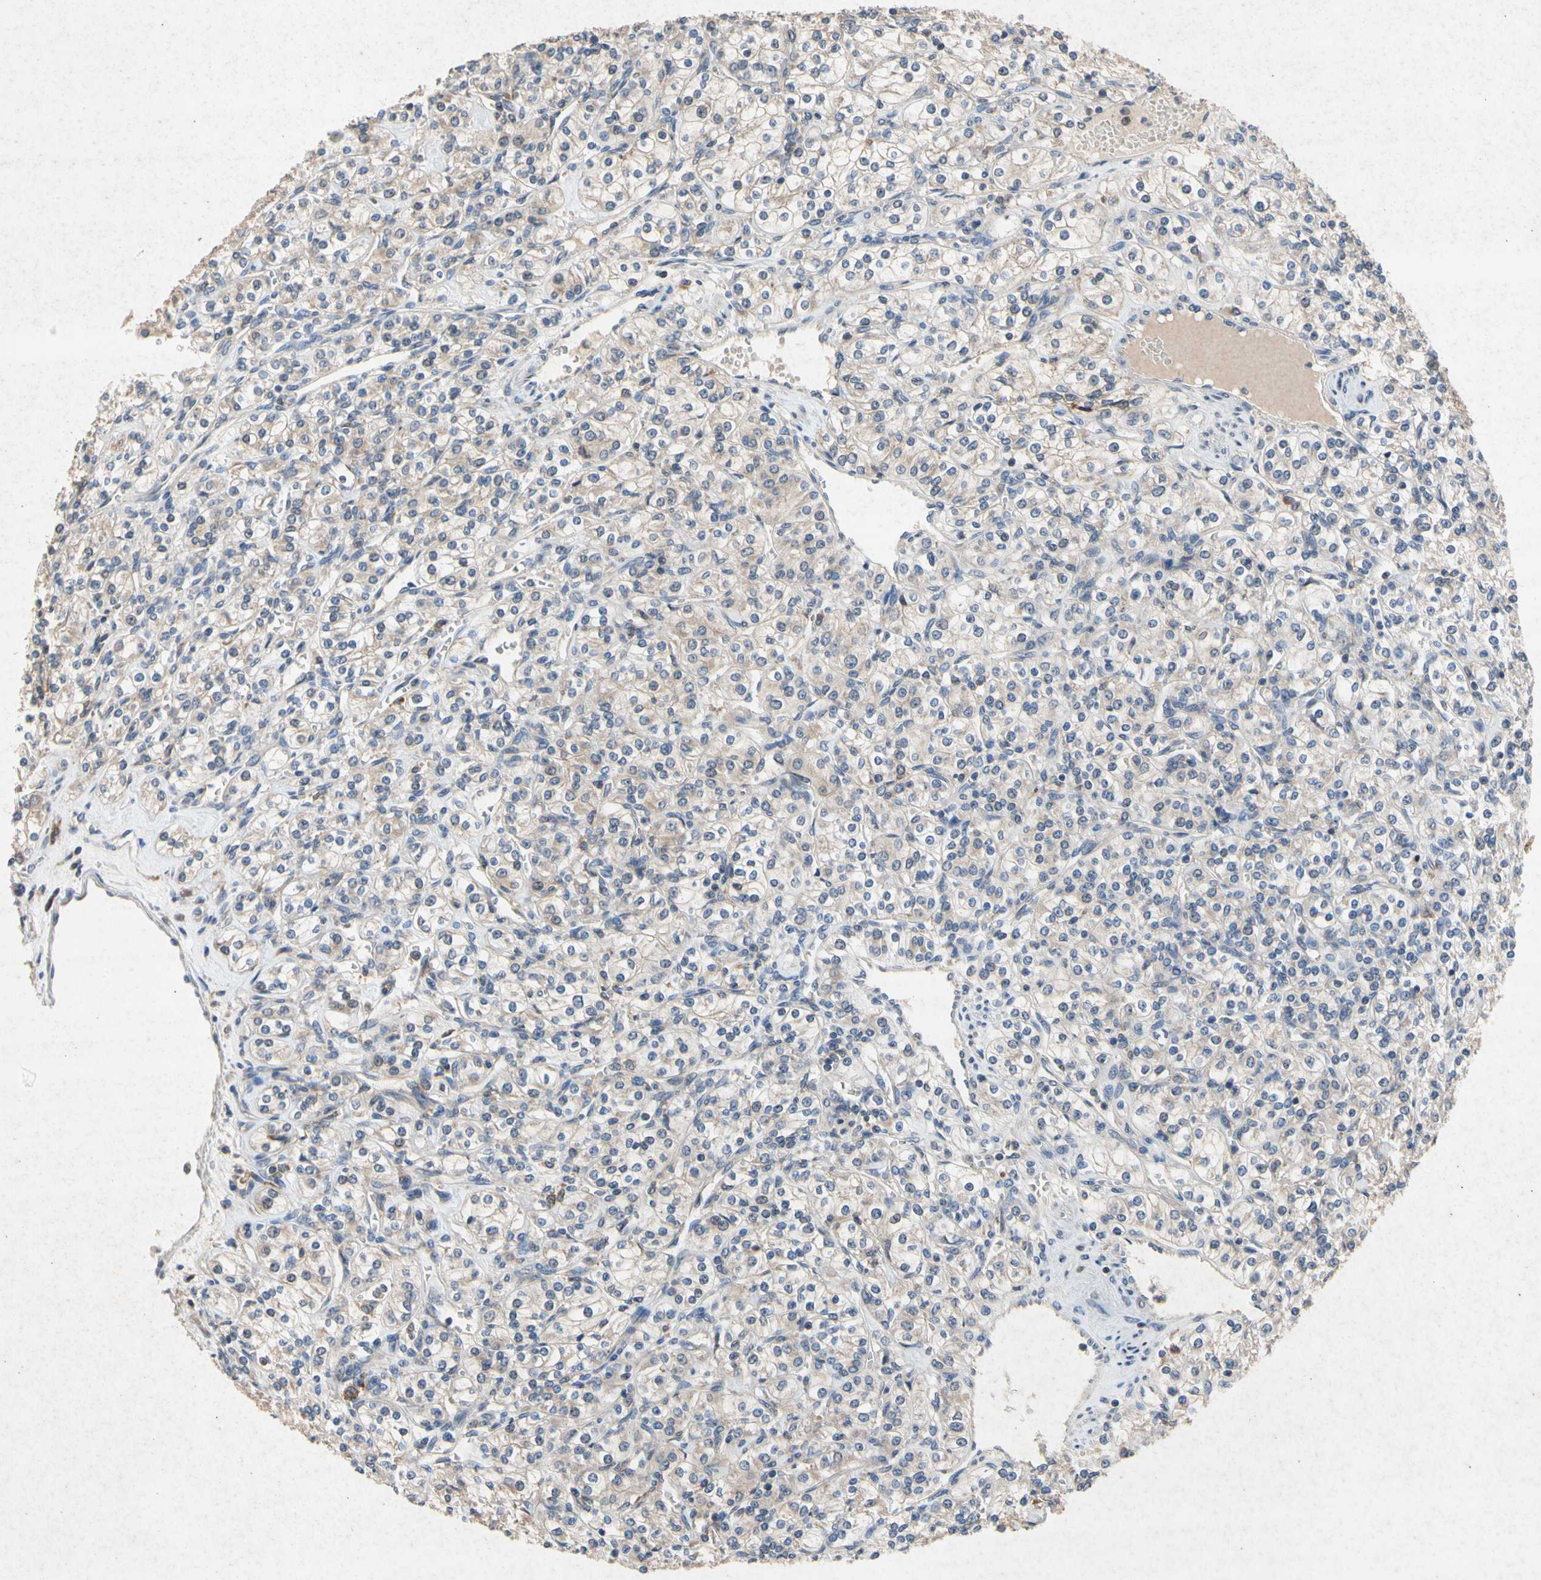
{"staining": {"intensity": "weak", "quantity": "25%-75%", "location": "cytoplasmic/membranous"}, "tissue": "renal cancer", "cell_type": "Tumor cells", "image_type": "cancer", "snomed": [{"axis": "morphology", "description": "Adenocarcinoma, NOS"}, {"axis": "topography", "description": "Kidney"}], "caption": "Immunohistochemistry (IHC) of human renal cancer displays low levels of weak cytoplasmic/membranous staining in about 25%-75% of tumor cells.", "gene": "RPS6KA1", "patient": {"sex": "male", "age": 77}}